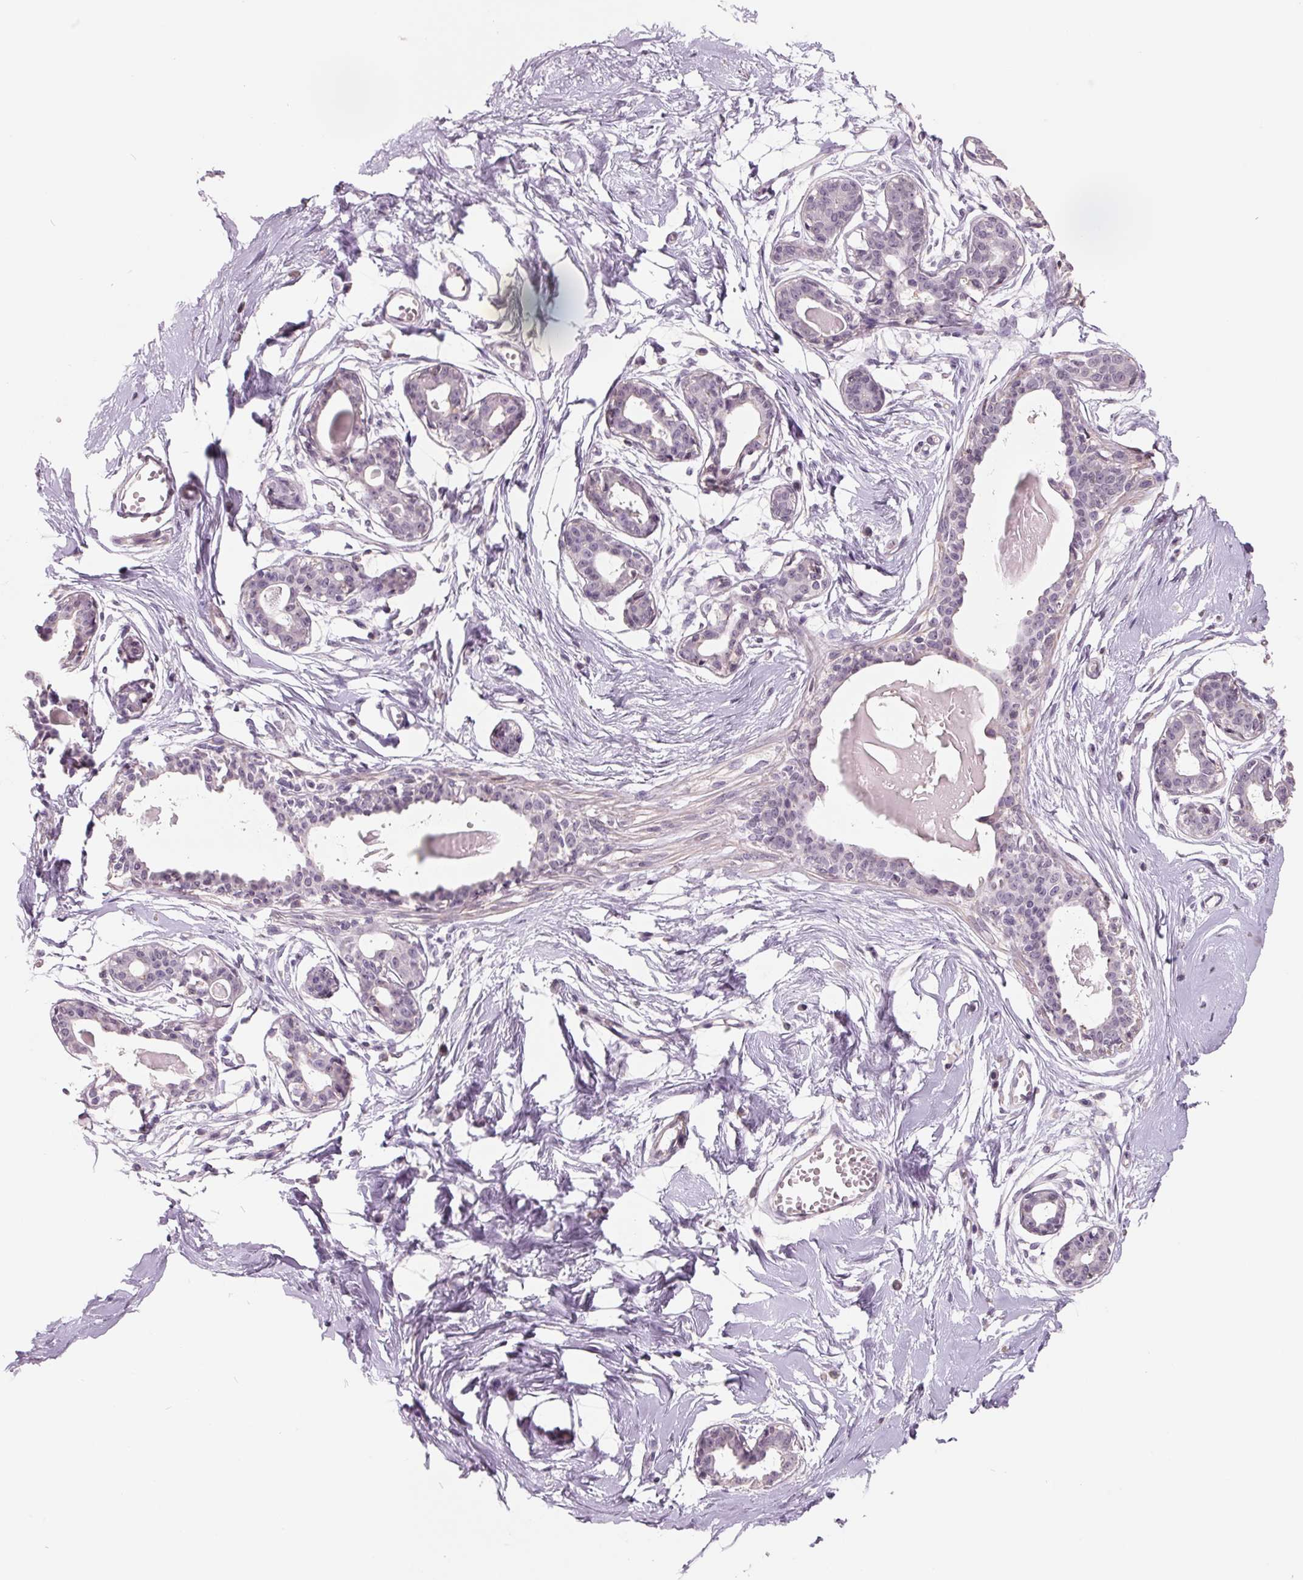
{"staining": {"intensity": "negative", "quantity": "none", "location": "none"}, "tissue": "breast", "cell_type": "Adipocytes", "image_type": "normal", "snomed": [{"axis": "morphology", "description": "Normal tissue, NOS"}, {"axis": "topography", "description": "Breast"}], "caption": "Breast stained for a protein using immunohistochemistry reveals no positivity adipocytes.", "gene": "FTCD", "patient": {"sex": "female", "age": 45}}